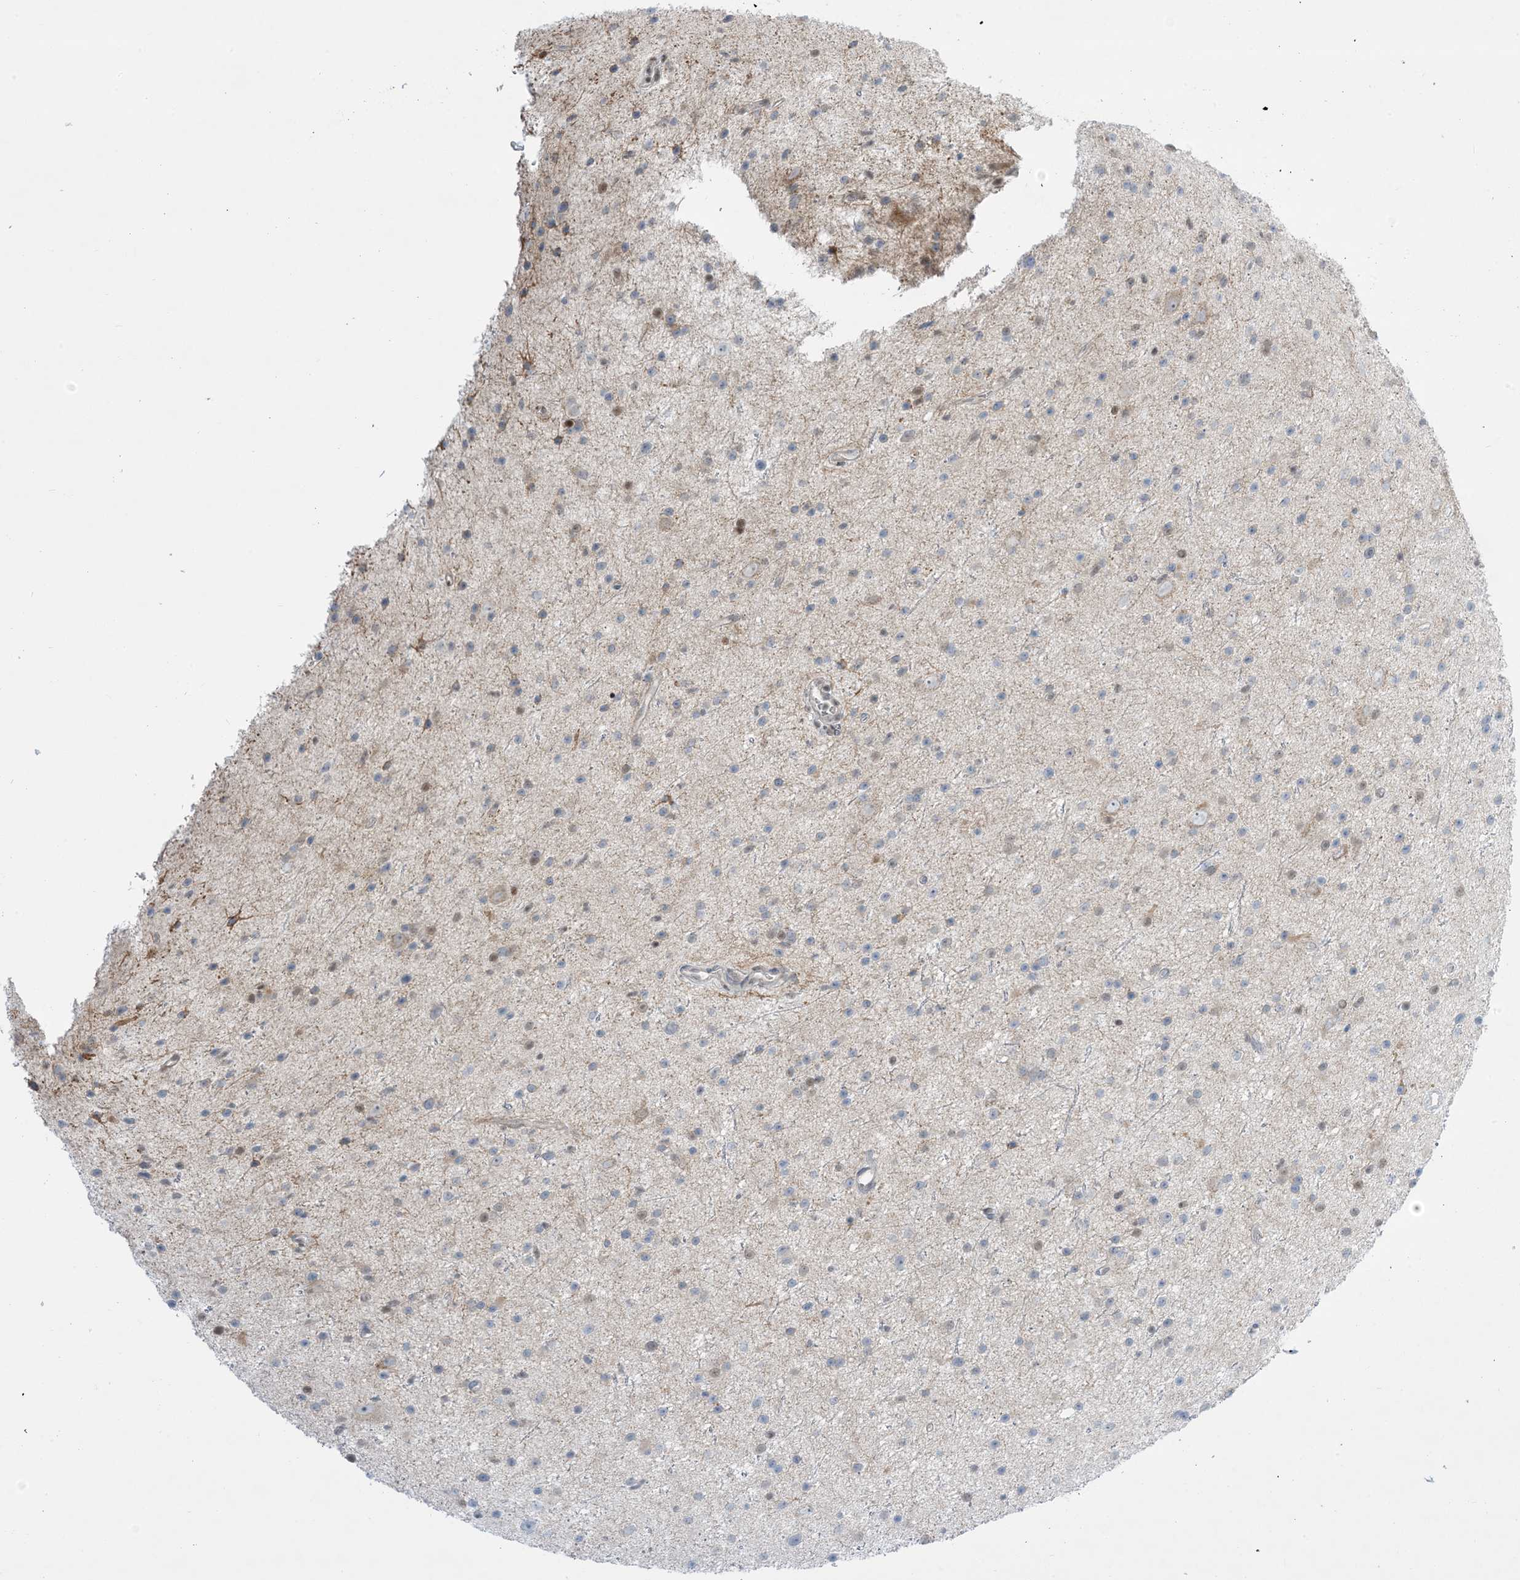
{"staining": {"intensity": "negative", "quantity": "none", "location": "none"}, "tissue": "glioma", "cell_type": "Tumor cells", "image_type": "cancer", "snomed": [{"axis": "morphology", "description": "Glioma, malignant, Low grade"}, {"axis": "topography", "description": "Cerebral cortex"}], "caption": "IHC histopathology image of neoplastic tissue: malignant glioma (low-grade) stained with DAB reveals no significant protein expression in tumor cells.", "gene": "TFPT", "patient": {"sex": "female", "age": 39}}